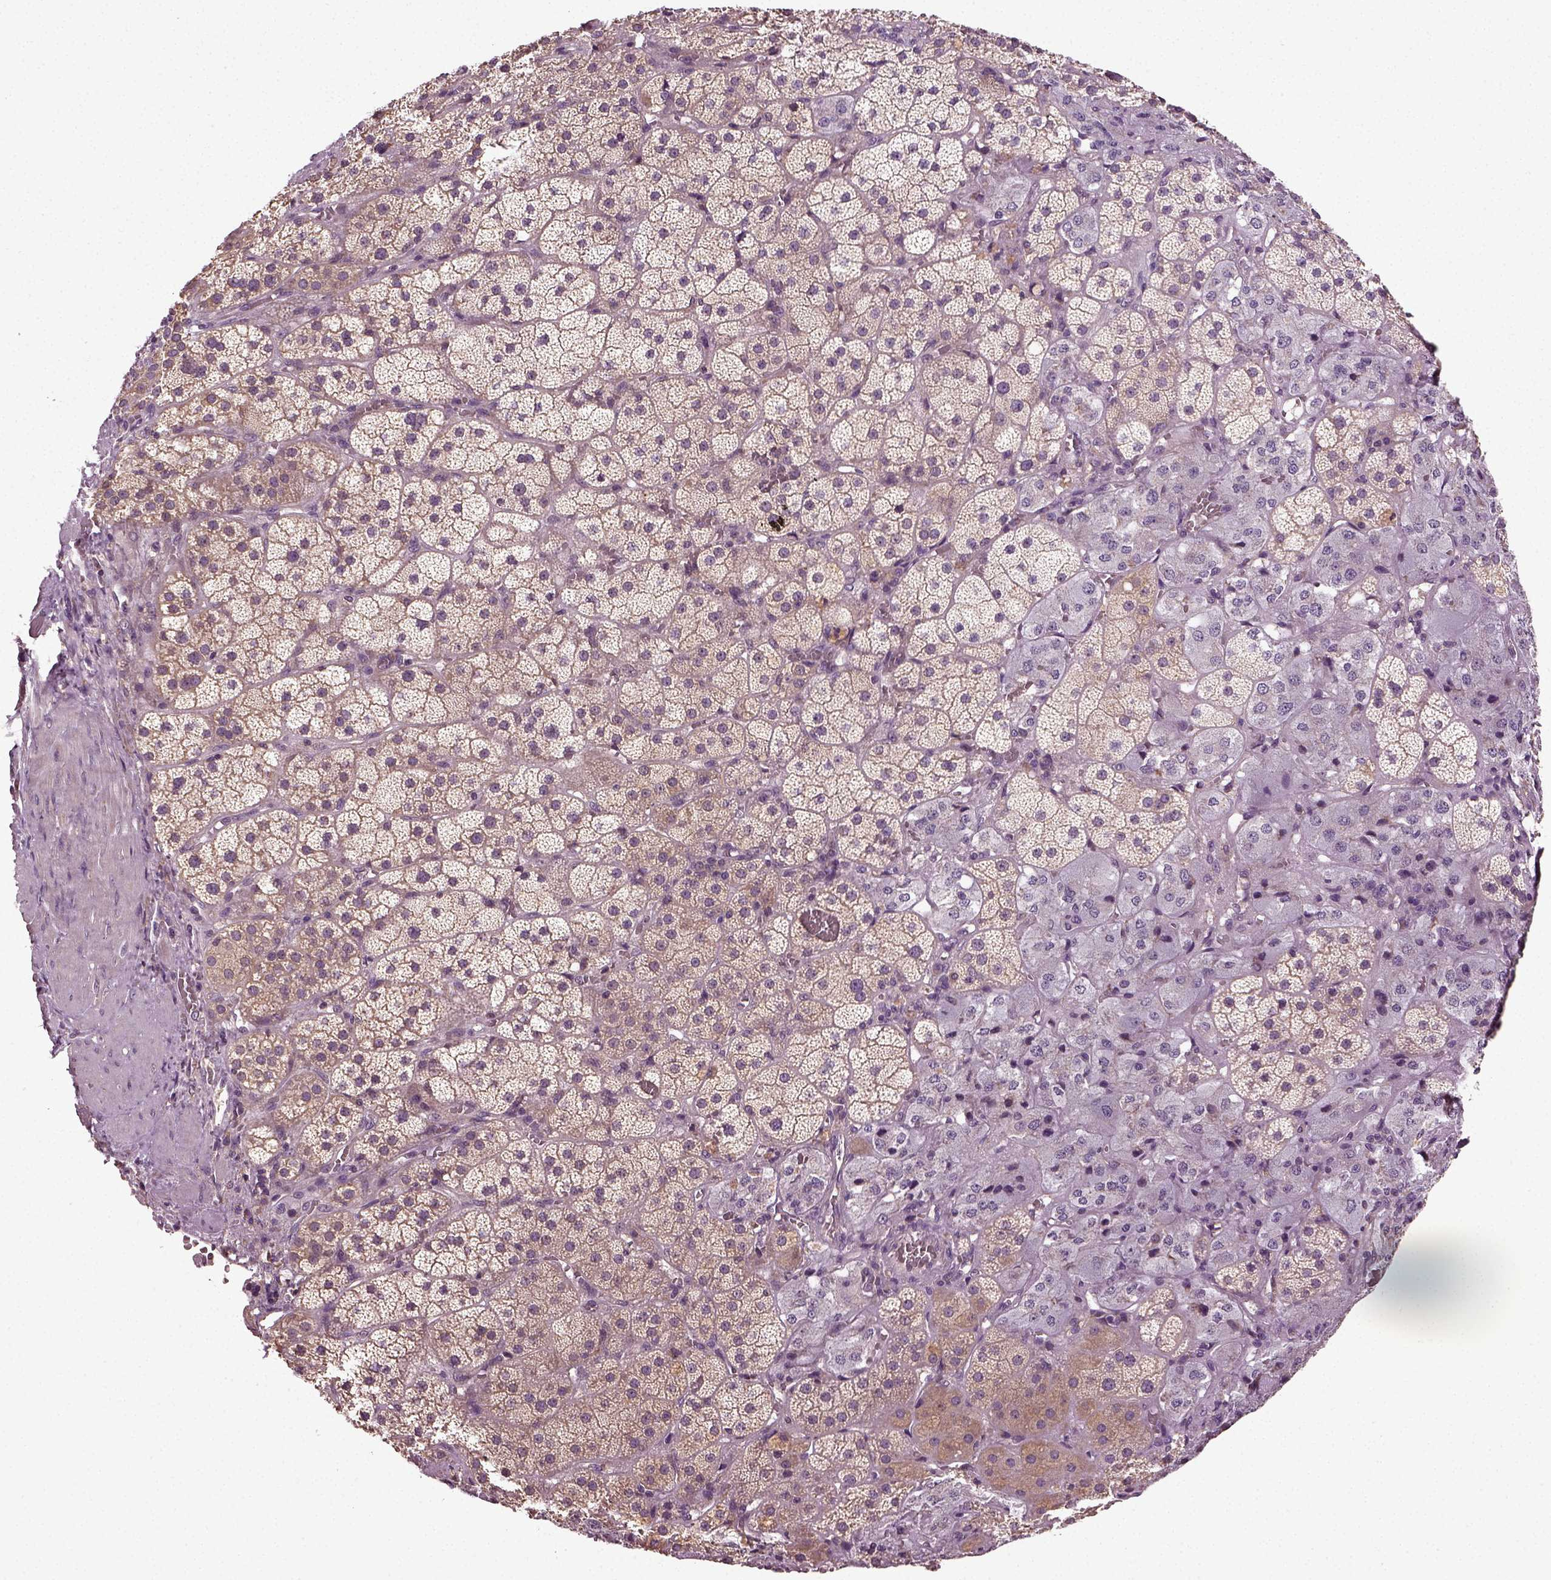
{"staining": {"intensity": "weak", "quantity": ">75%", "location": "cytoplasmic/membranous"}, "tissue": "adrenal gland", "cell_type": "Glandular cells", "image_type": "normal", "snomed": [{"axis": "morphology", "description": "Normal tissue, NOS"}, {"axis": "topography", "description": "Adrenal gland"}], "caption": "The histopathology image exhibits immunohistochemical staining of normal adrenal gland. There is weak cytoplasmic/membranous positivity is seen in approximately >75% of glandular cells. (Stains: DAB in brown, nuclei in blue, Microscopy: brightfield microscopy at high magnification).", "gene": "ERV3", "patient": {"sex": "male", "age": 57}}